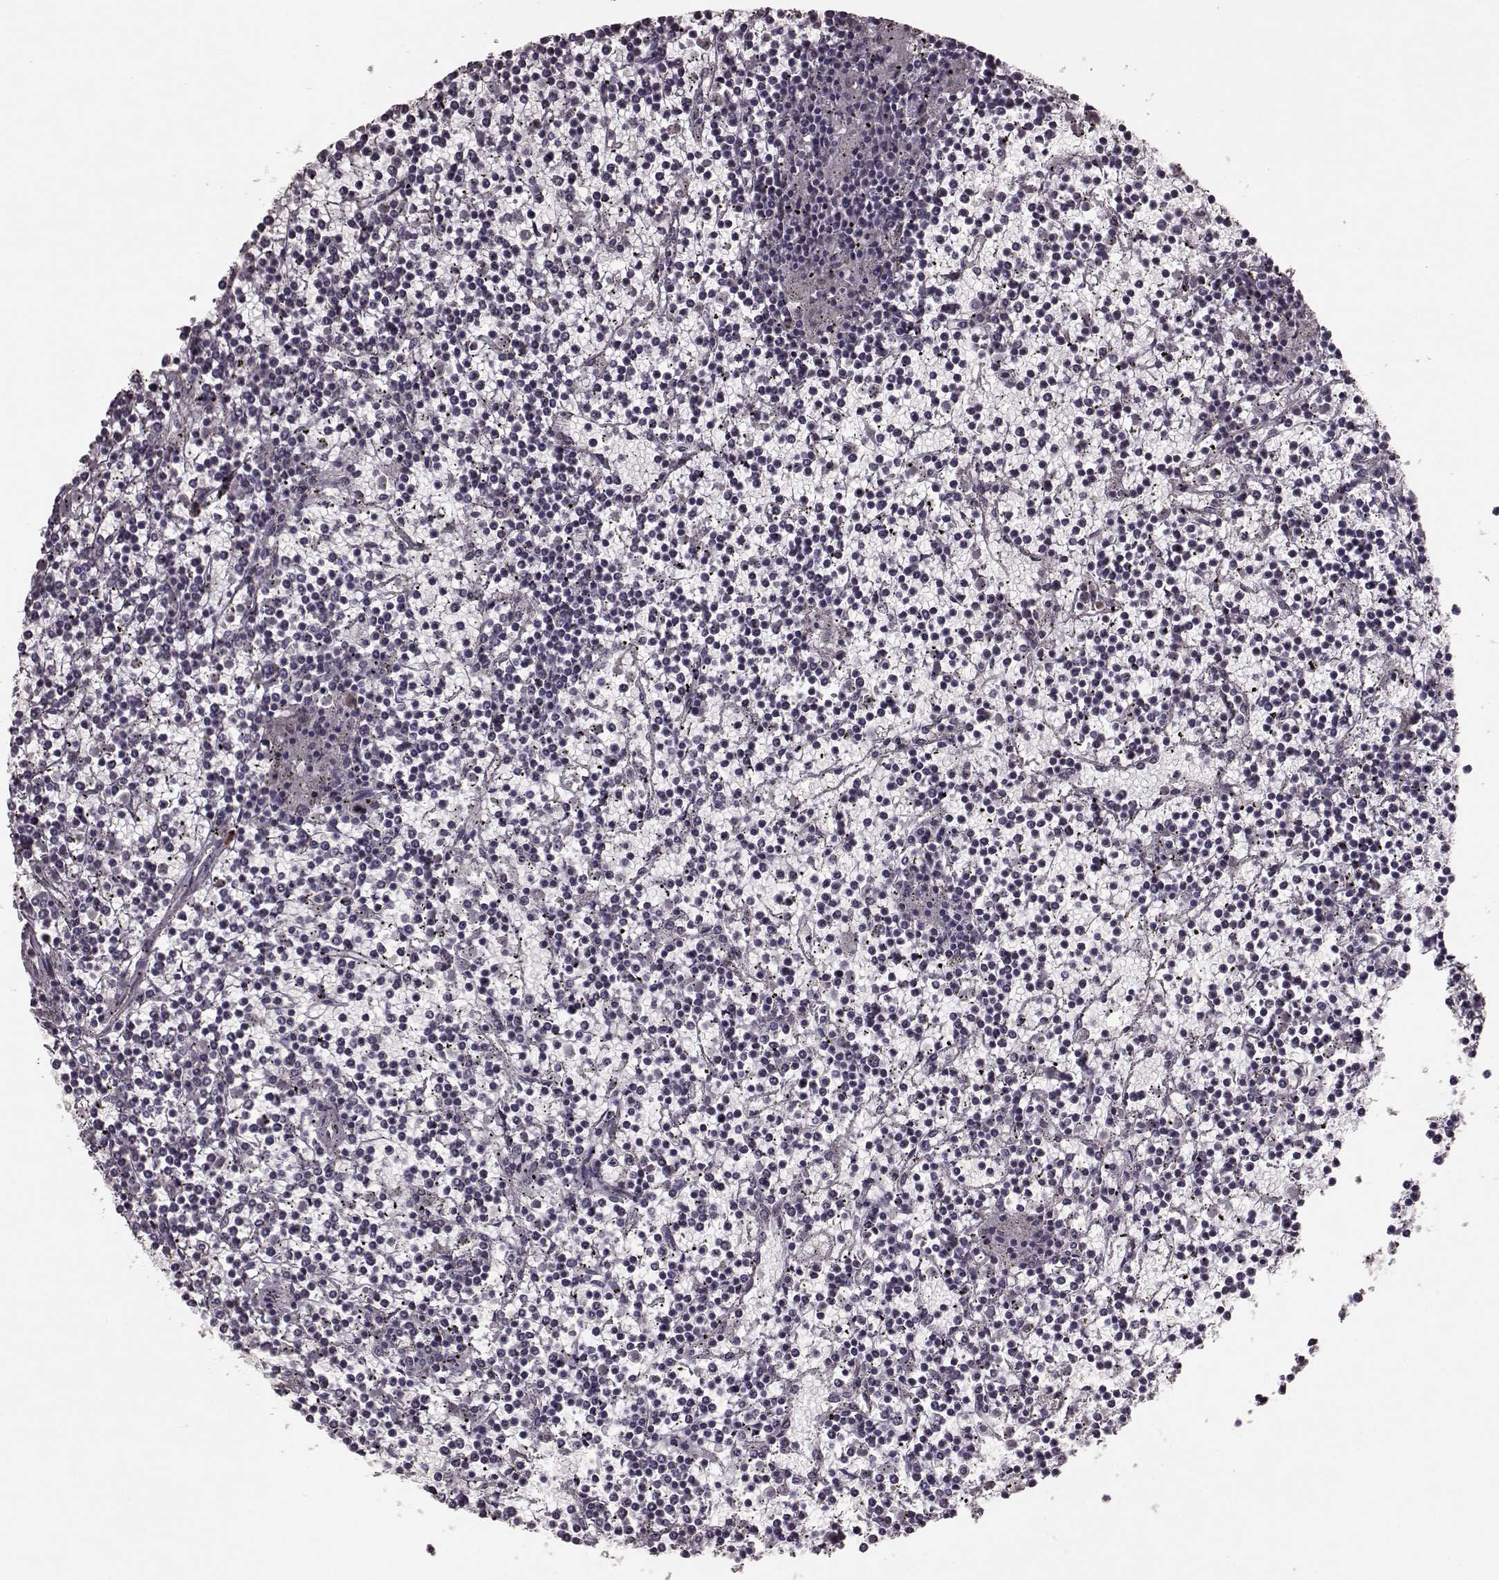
{"staining": {"intensity": "negative", "quantity": "none", "location": "none"}, "tissue": "lymphoma", "cell_type": "Tumor cells", "image_type": "cancer", "snomed": [{"axis": "morphology", "description": "Malignant lymphoma, non-Hodgkin's type, Low grade"}, {"axis": "topography", "description": "Spleen"}], "caption": "High power microscopy histopathology image of an immunohistochemistry image of lymphoma, revealing no significant expression in tumor cells.", "gene": "CD28", "patient": {"sex": "female", "age": 19}}